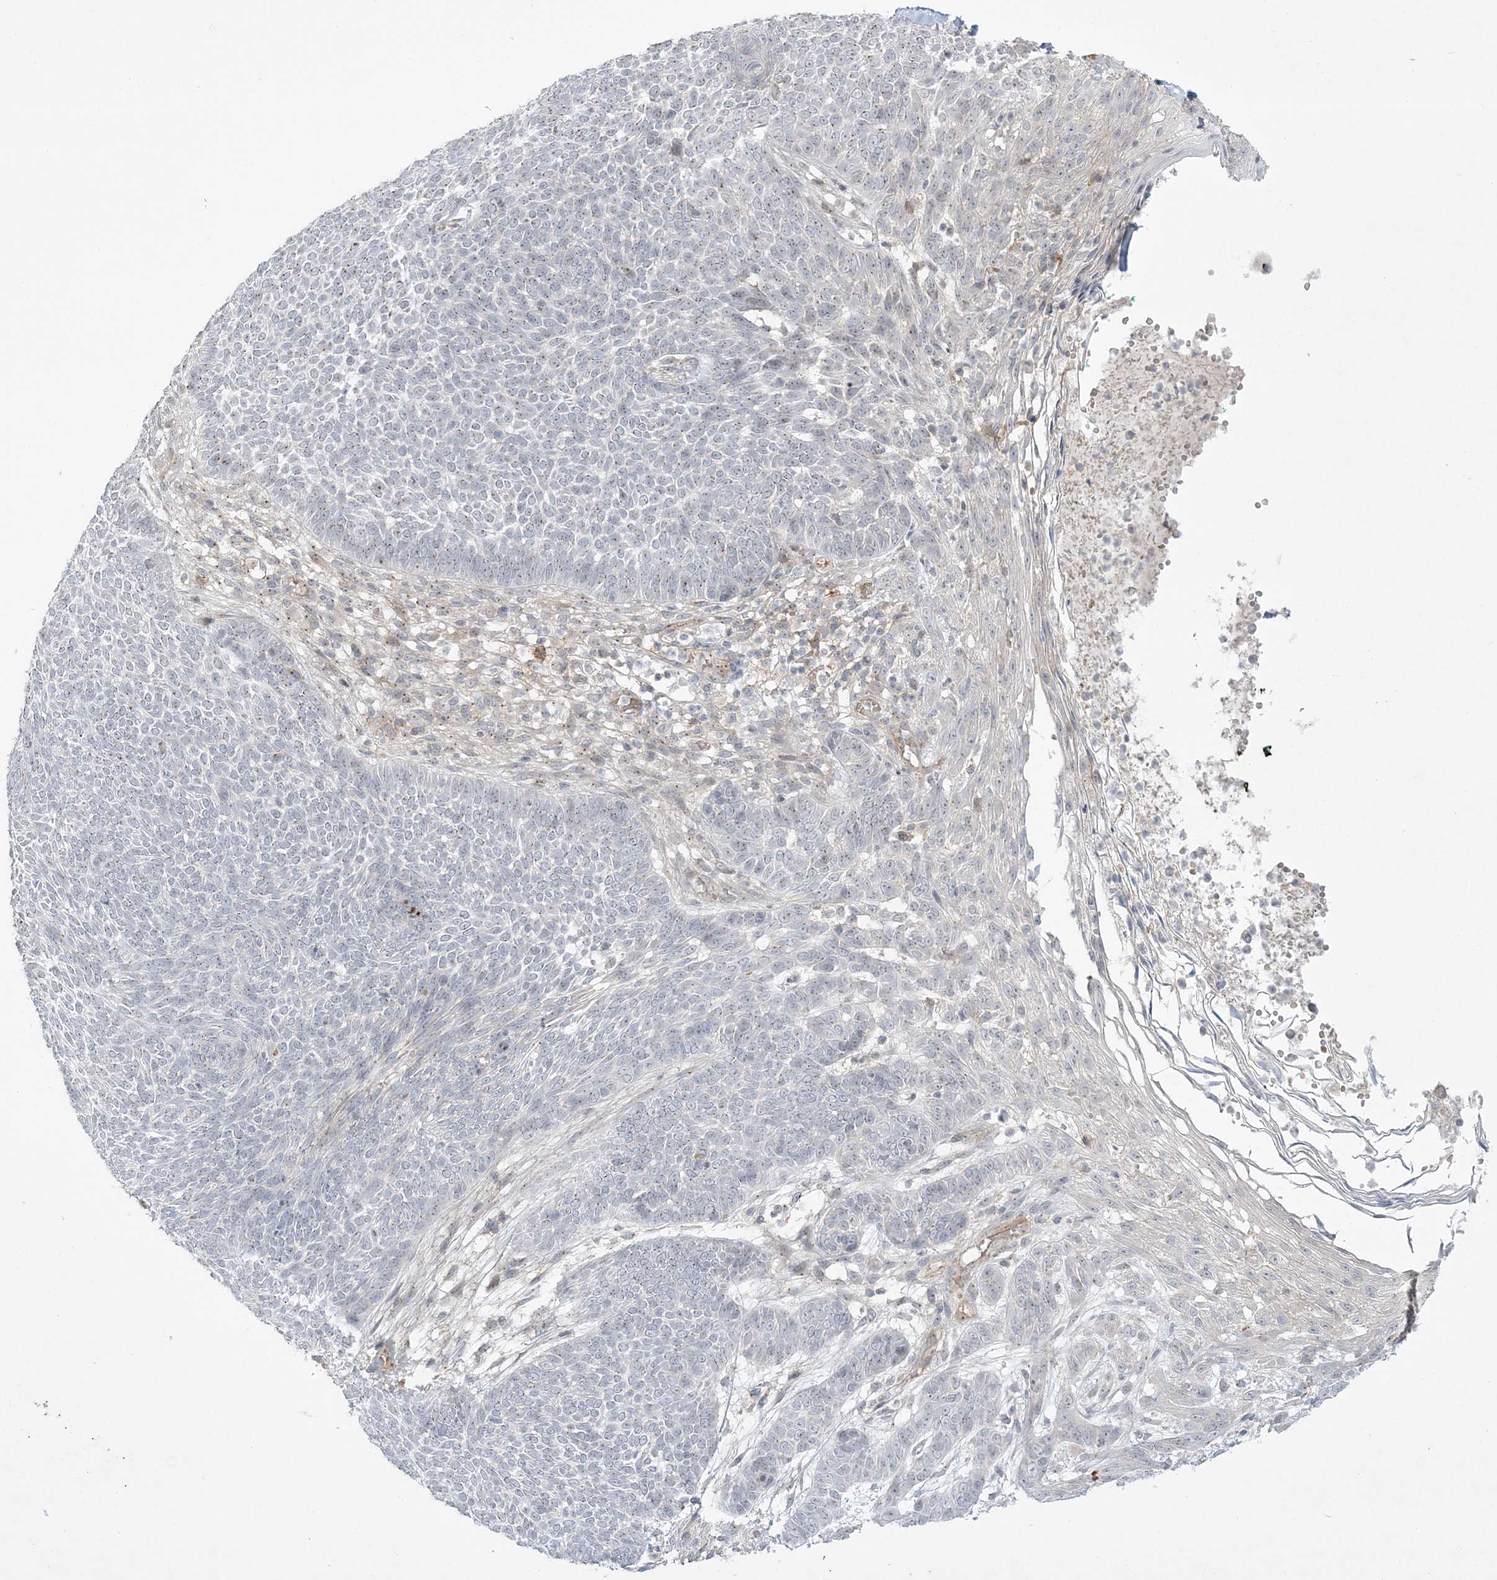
{"staining": {"intensity": "weak", "quantity": "<25%", "location": "cytoplasmic/membranous"}, "tissue": "skin cancer", "cell_type": "Tumor cells", "image_type": "cancer", "snomed": [{"axis": "morphology", "description": "Normal tissue, NOS"}, {"axis": "morphology", "description": "Basal cell carcinoma"}, {"axis": "topography", "description": "Skin"}], "caption": "There is no significant expression in tumor cells of skin basal cell carcinoma.", "gene": "ADAMTS12", "patient": {"sex": "male", "age": 64}}